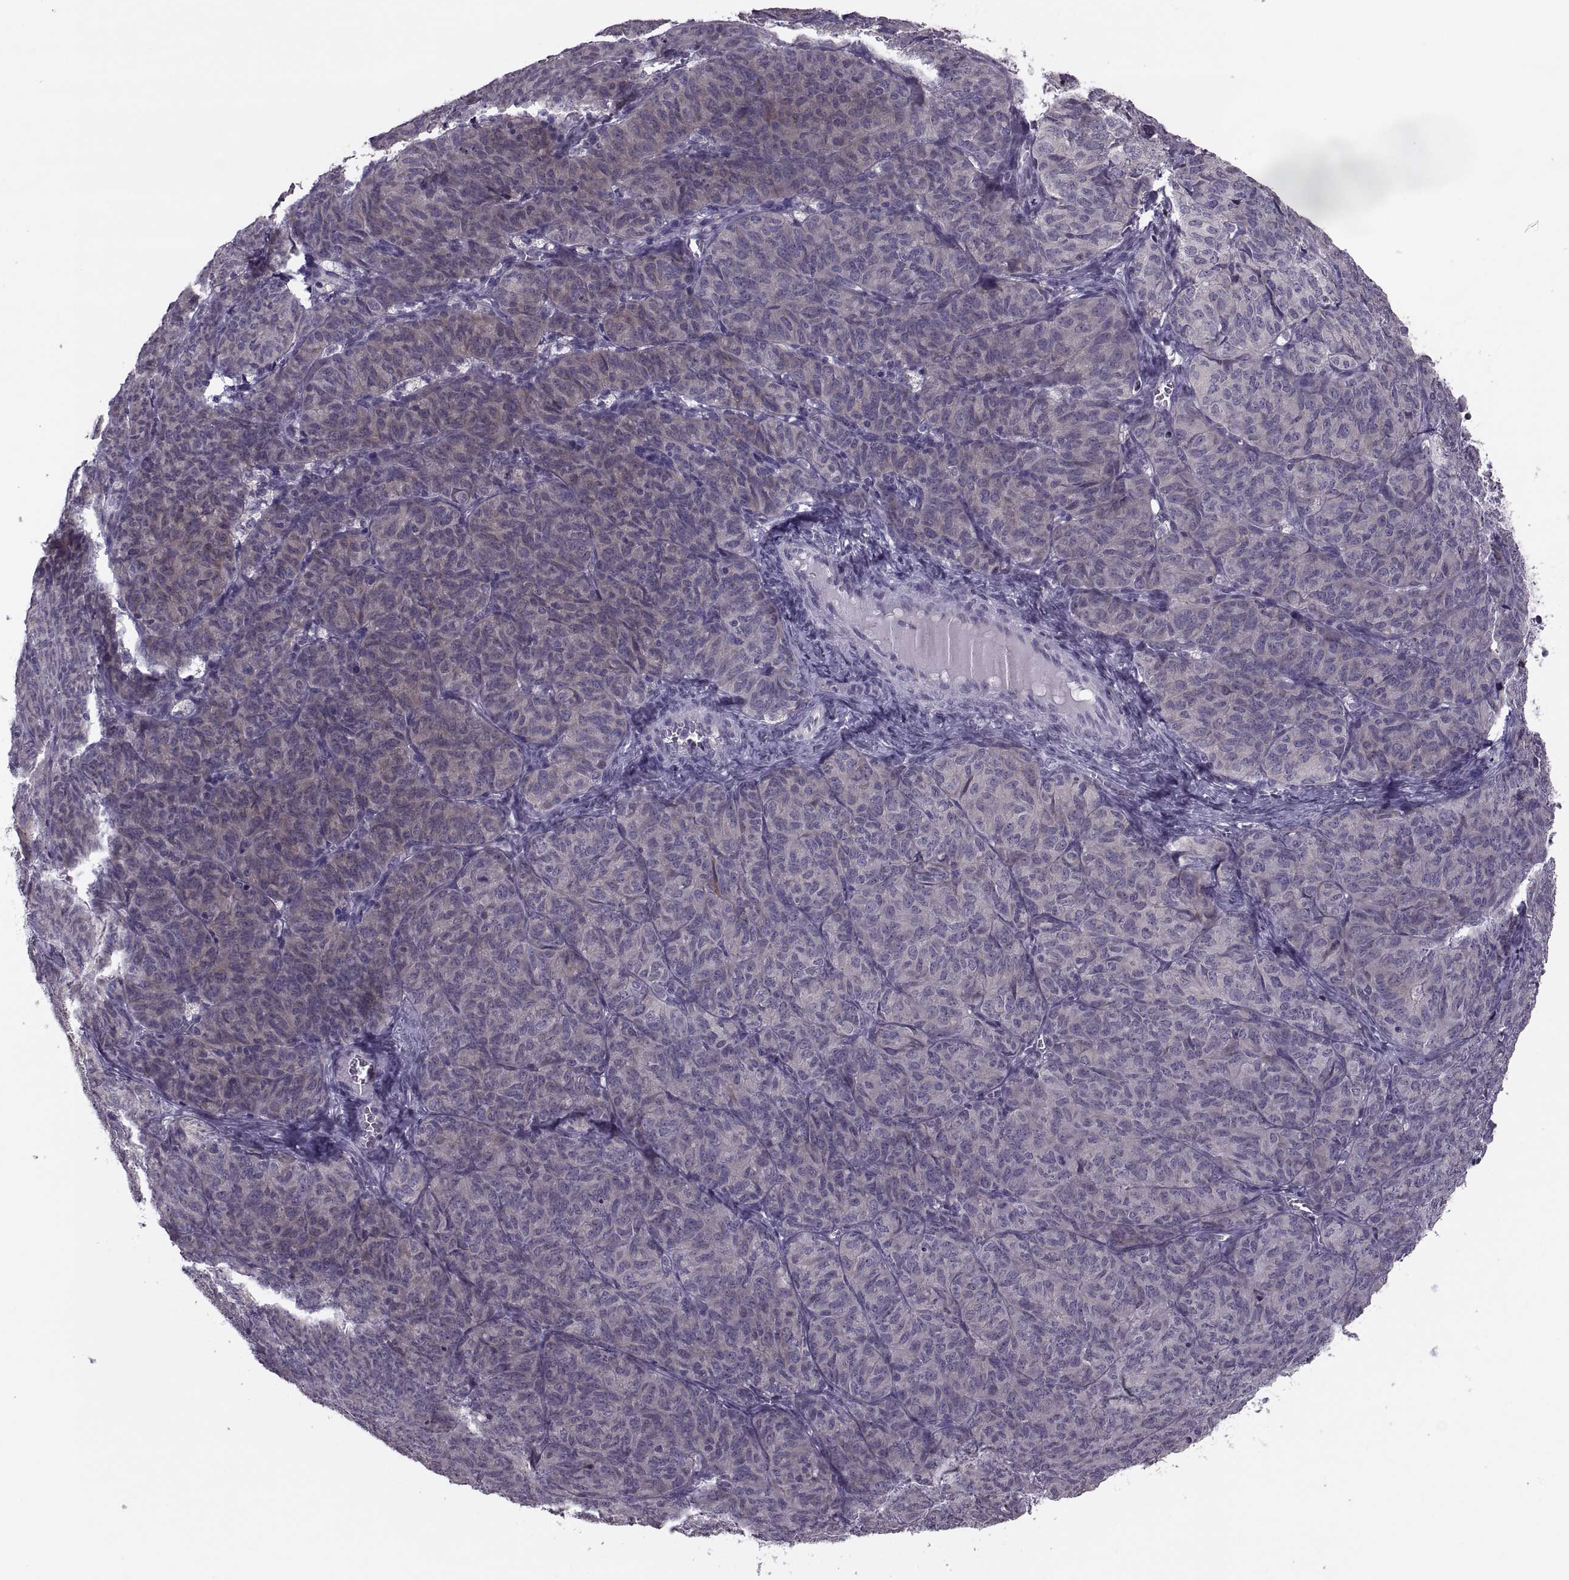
{"staining": {"intensity": "negative", "quantity": "none", "location": "none"}, "tissue": "ovarian cancer", "cell_type": "Tumor cells", "image_type": "cancer", "snomed": [{"axis": "morphology", "description": "Carcinoma, endometroid"}, {"axis": "topography", "description": "Ovary"}], "caption": "This is an IHC image of ovarian endometroid carcinoma. There is no positivity in tumor cells.", "gene": "PRSS54", "patient": {"sex": "female", "age": 80}}